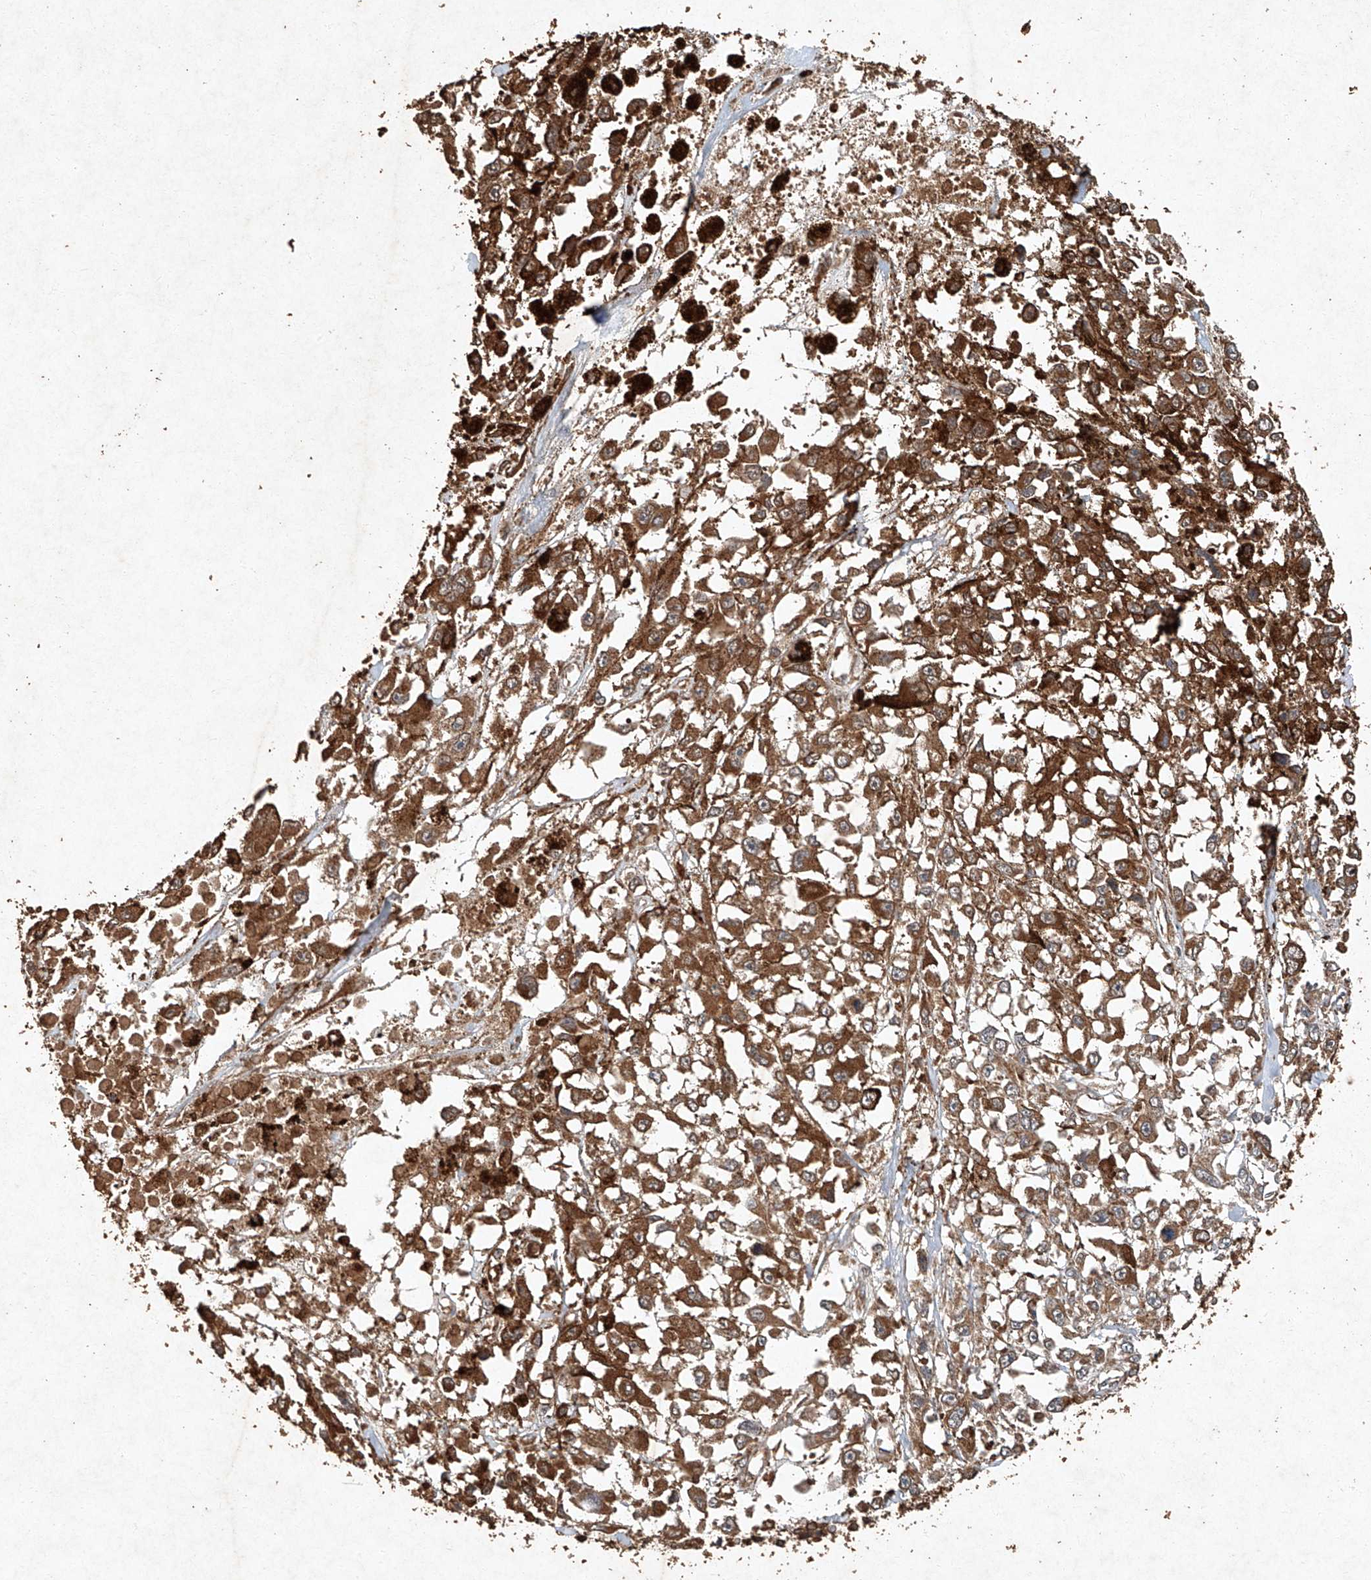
{"staining": {"intensity": "weak", "quantity": ">75%", "location": "cytoplasmic/membranous"}, "tissue": "melanoma", "cell_type": "Tumor cells", "image_type": "cancer", "snomed": [{"axis": "morphology", "description": "Malignant melanoma, Metastatic site"}, {"axis": "topography", "description": "Lymph node"}], "caption": "High-power microscopy captured an immunohistochemistry micrograph of malignant melanoma (metastatic site), revealing weak cytoplasmic/membranous positivity in approximately >75% of tumor cells.", "gene": "STK3", "patient": {"sex": "male", "age": 59}}